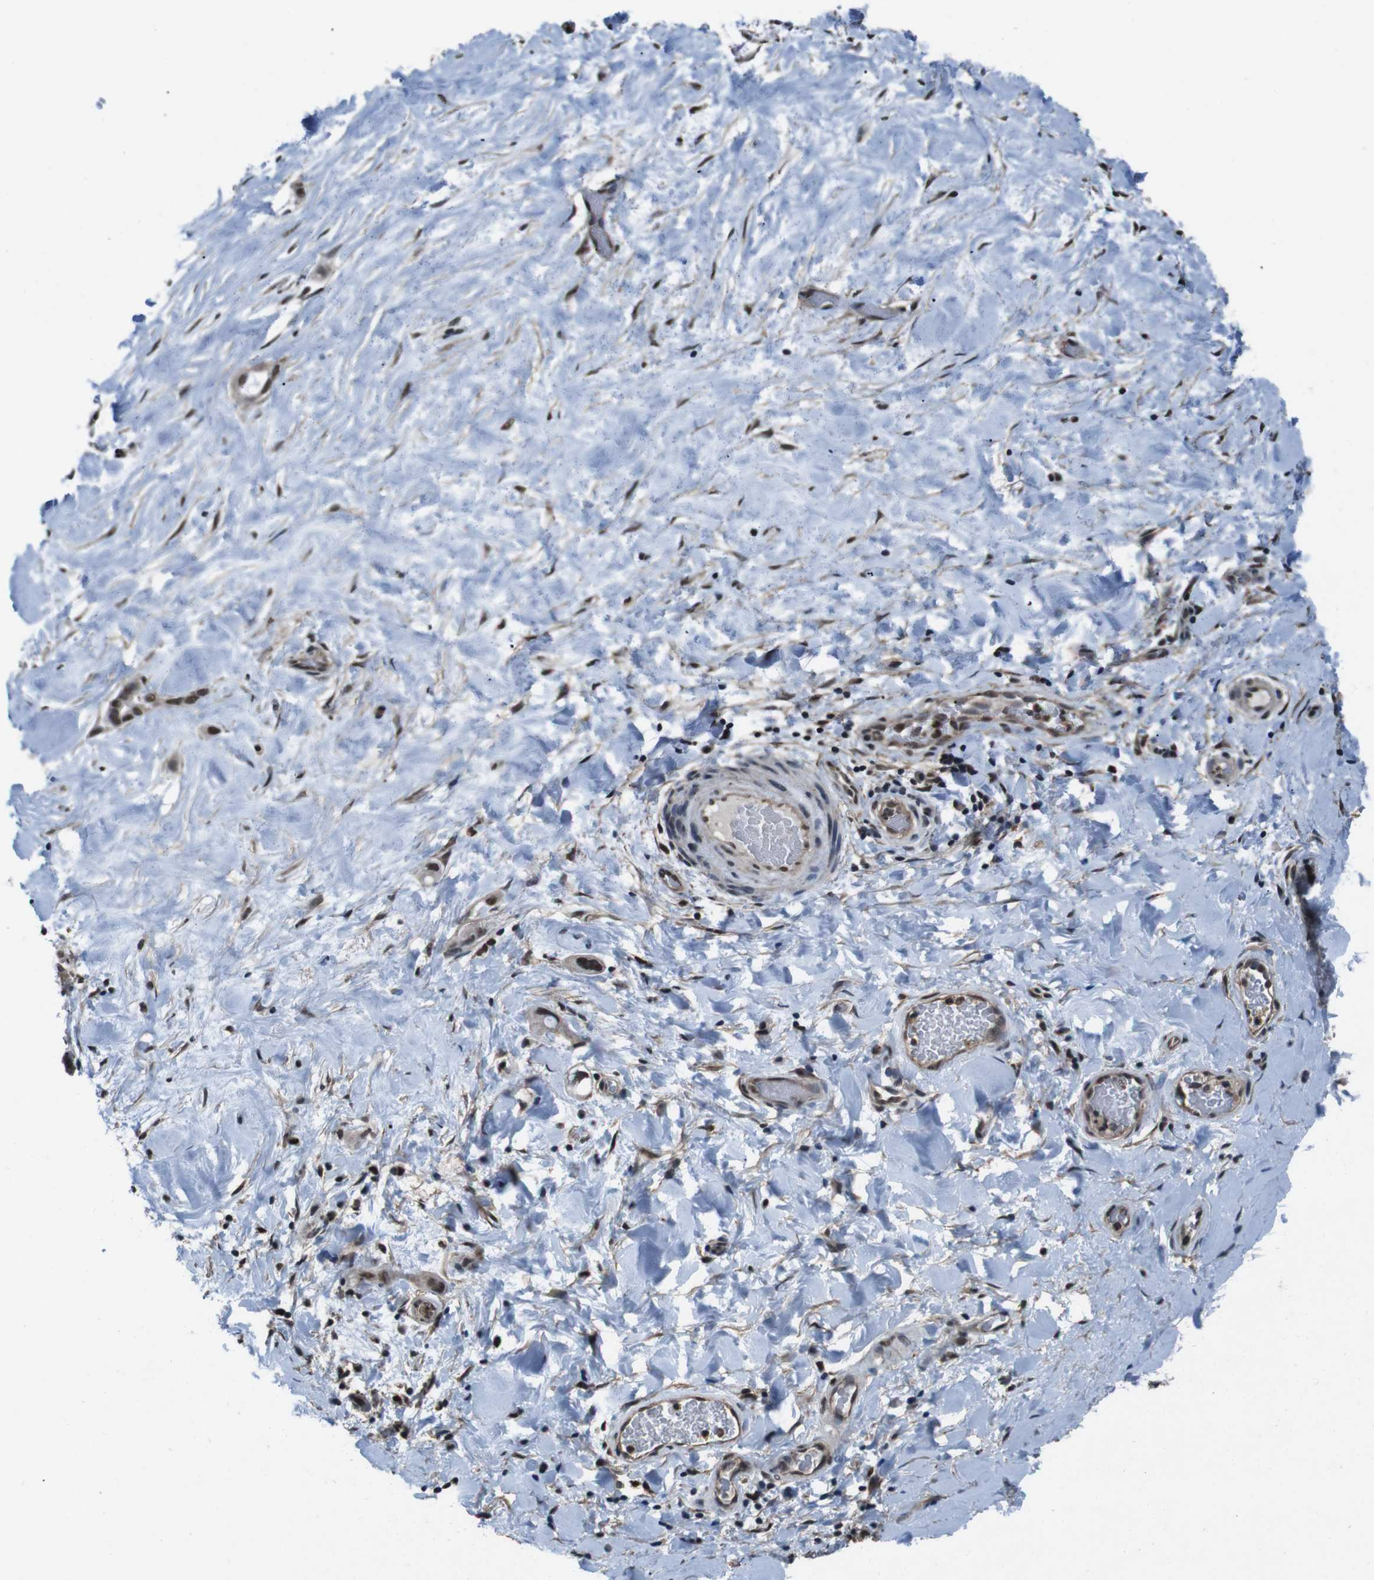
{"staining": {"intensity": "strong", "quantity": ">75%", "location": "nuclear"}, "tissue": "liver cancer", "cell_type": "Tumor cells", "image_type": "cancer", "snomed": [{"axis": "morphology", "description": "Cholangiocarcinoma"}, {"axis": "topography", "description": "Liver"}], "caption": "Tumor cells exhibit high levels of strong nuclear staining in about >75% of cells in cholangiocarcinoma (liver). Using DAB (brown) and hematoxylin (blue) stains, captured at high magnification using brightfield microscopy.", "gene": "NR4A2", "patient": {"sex": "female", "age": 65}}